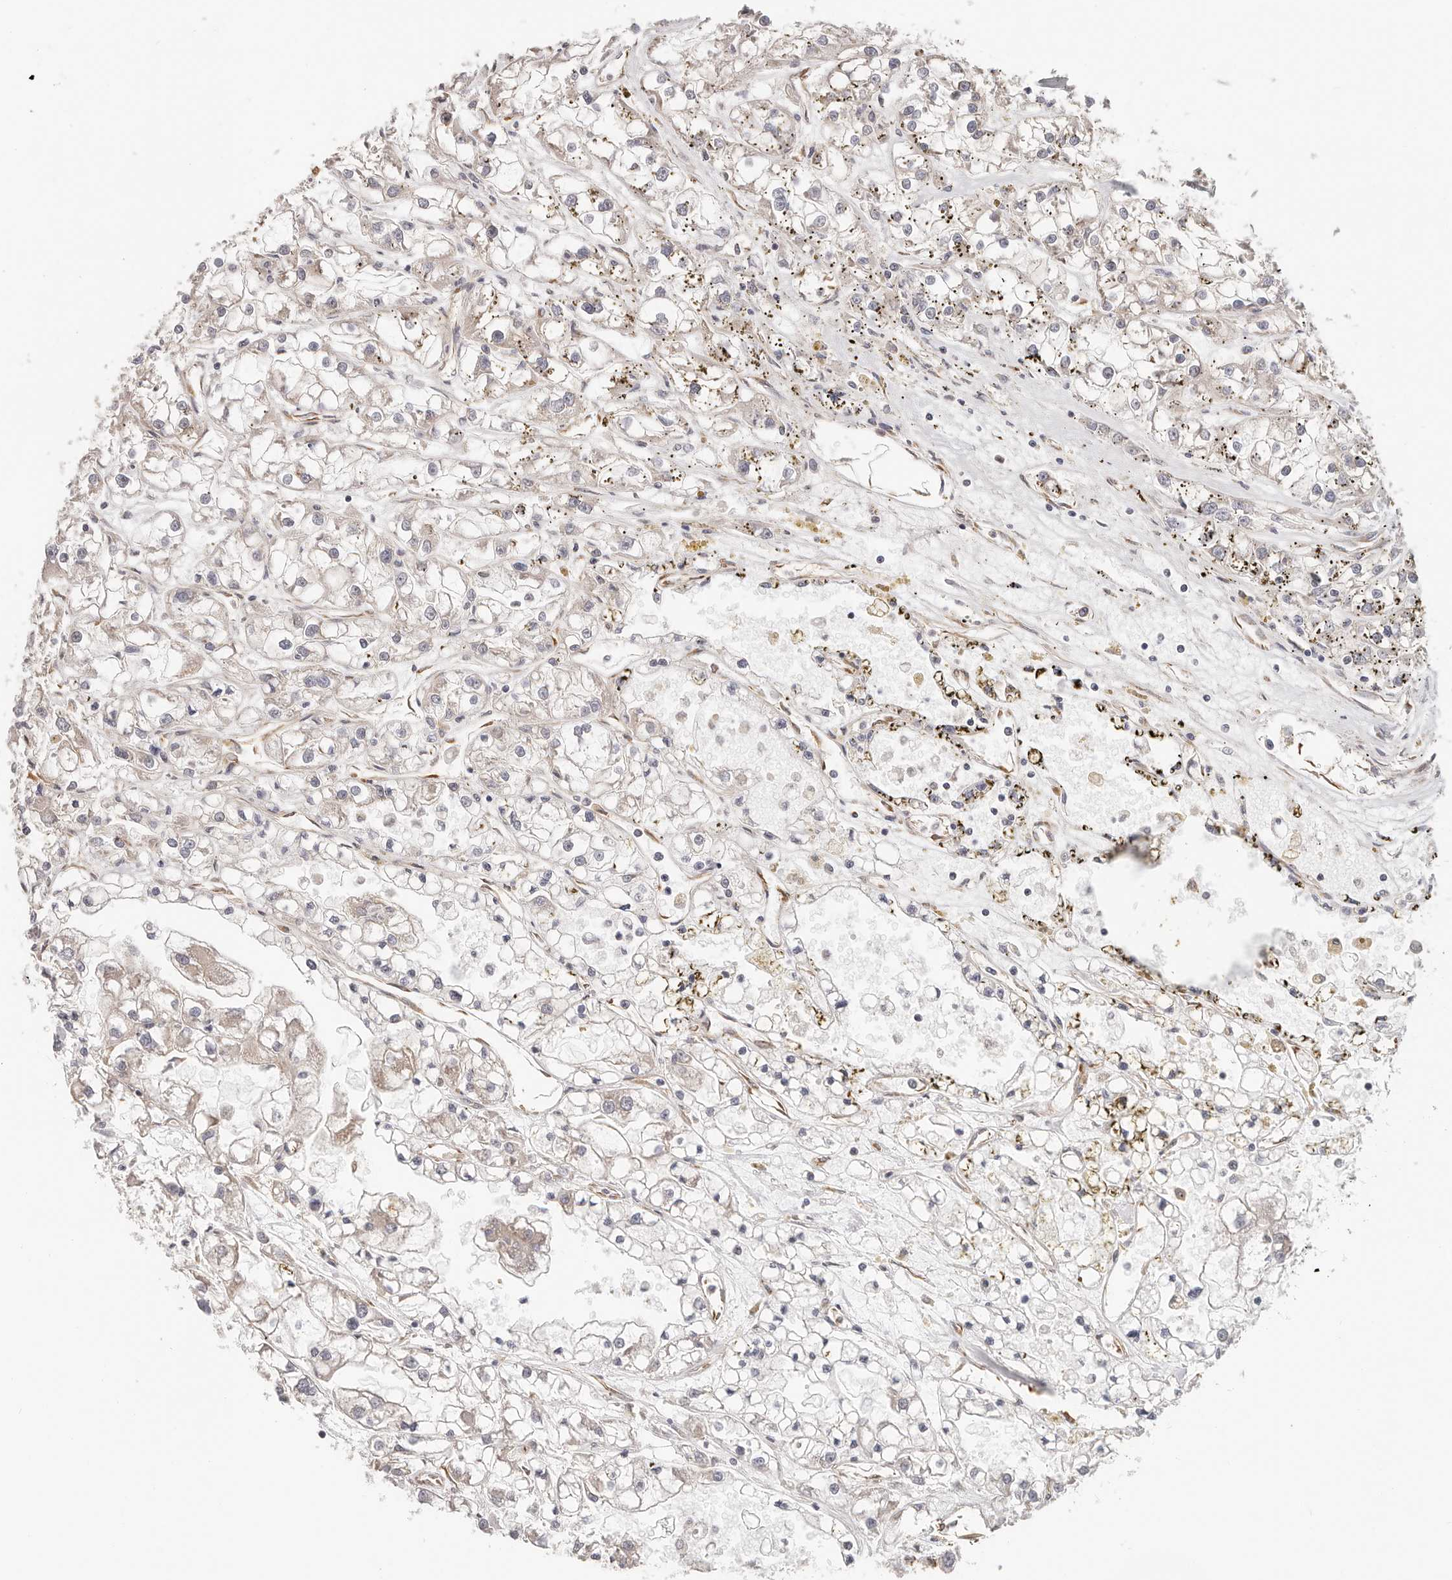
{"staining": {"intensity": "negative", "quantity": "none", "location": "none"}, "tissue": "renal cancer", "cell_type": "Tumor cells", "image_type": "cancer", "snomed": [{"axis": "morphology", "description": "Adenocarcinoma, NOS"}, {"axis": "topography", "description": "Kidney"}], "caption": "Immunohistochemical staining of renal cancer (adenocarcinoma) reveals no significant staining in tumor cells.", "gene": "AFDN", "patient": {"sex": "female", "age": 52}}